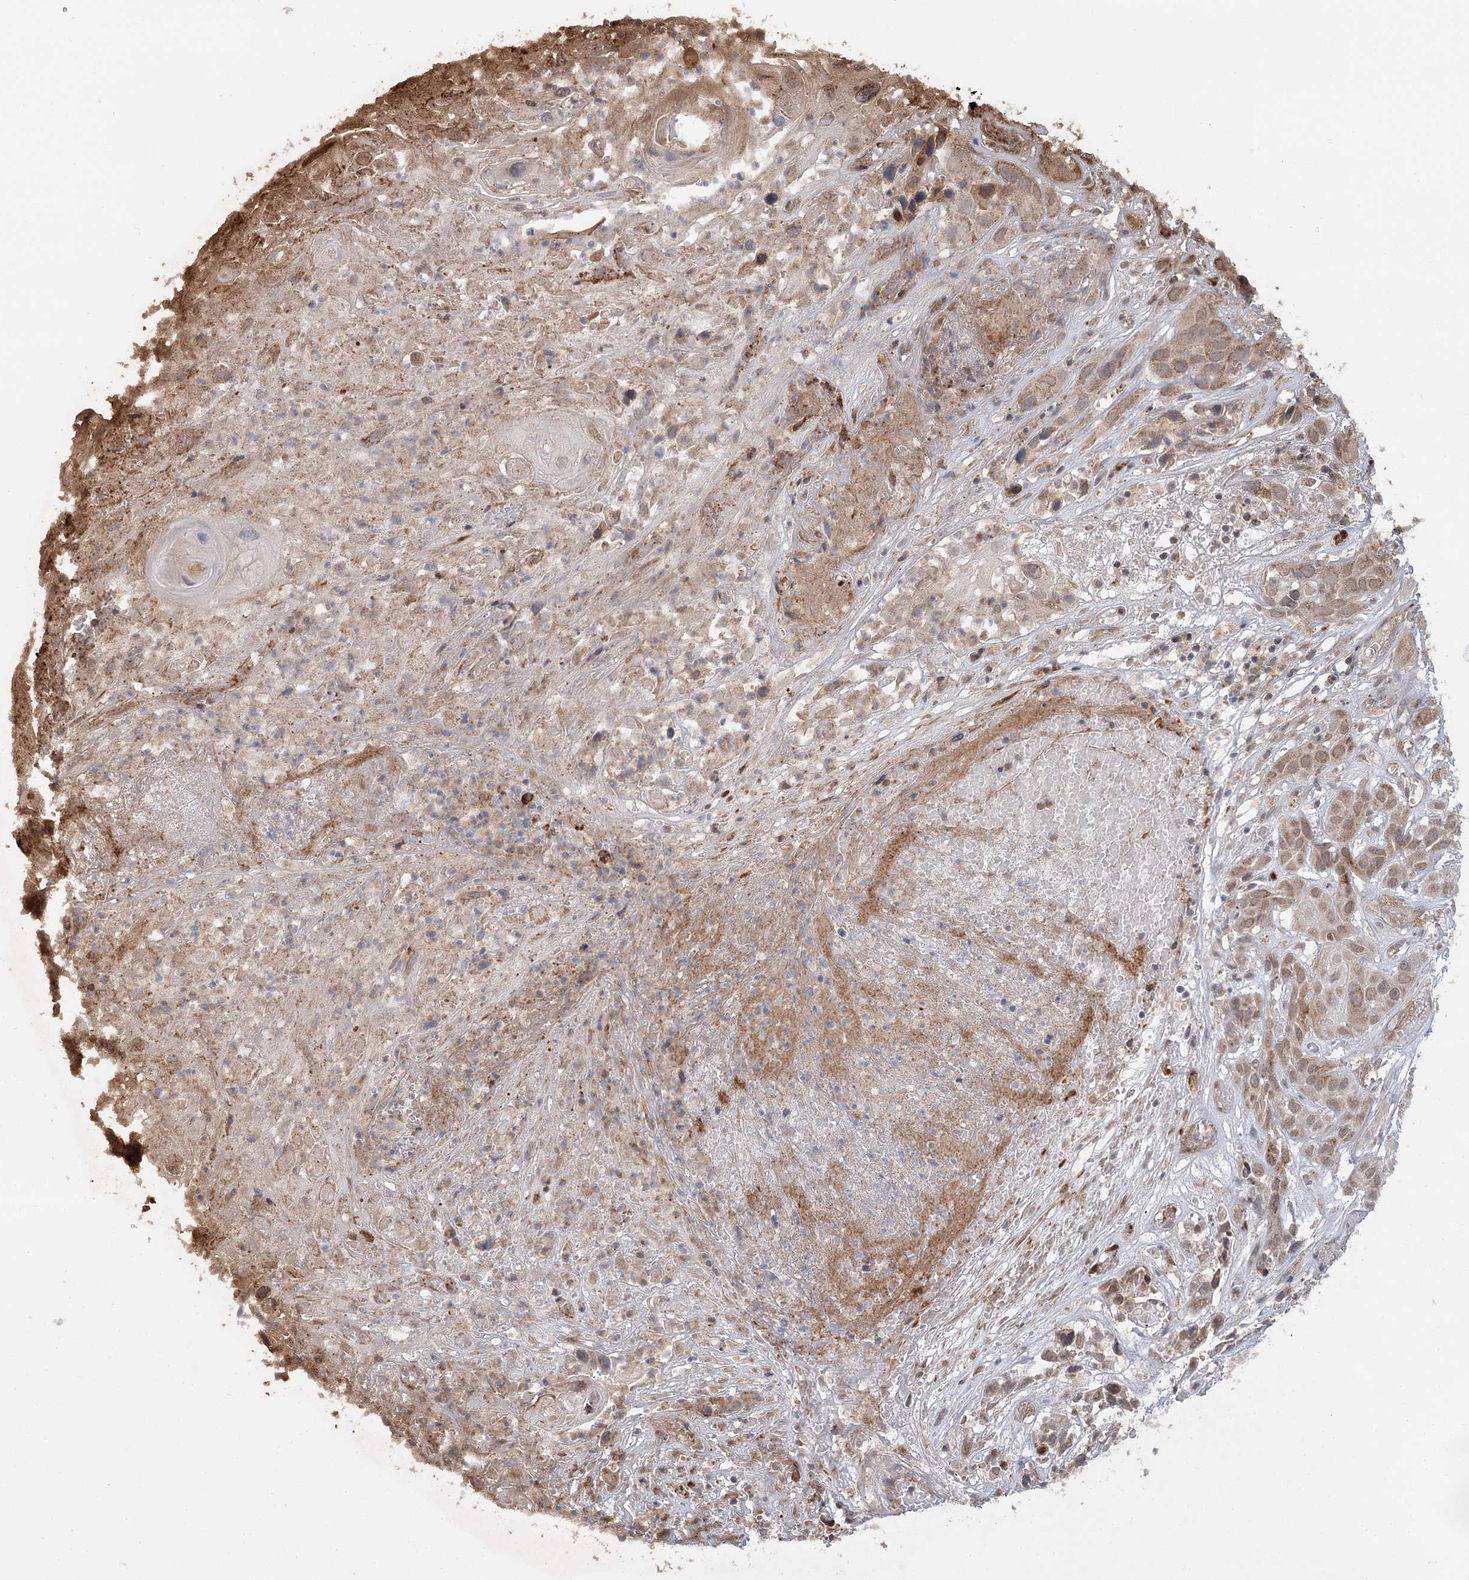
{"staining": {"intensity": "moderate", "quantity": ">75%", "location": "cytoplasmic/membranous,nuclear"}, "tissue": "skin cancer", "cell_type": "Tumor cells", "image_type": "cancer", "snomed": [{"axis": "morphology", "description": "Squamous cell carcinoma, NOS"}, {"axis": "topography", "description": "Skin"}], "caption": "Protein analysis of squamous cell carcinoma (skin) tissue demonstrates moderate cytoplasmic/membranous and nuclear positivity in approximately >75% of tumor cells.", "gene": "ZNRF3", "patient": {"sex": "male", "age": 55}}